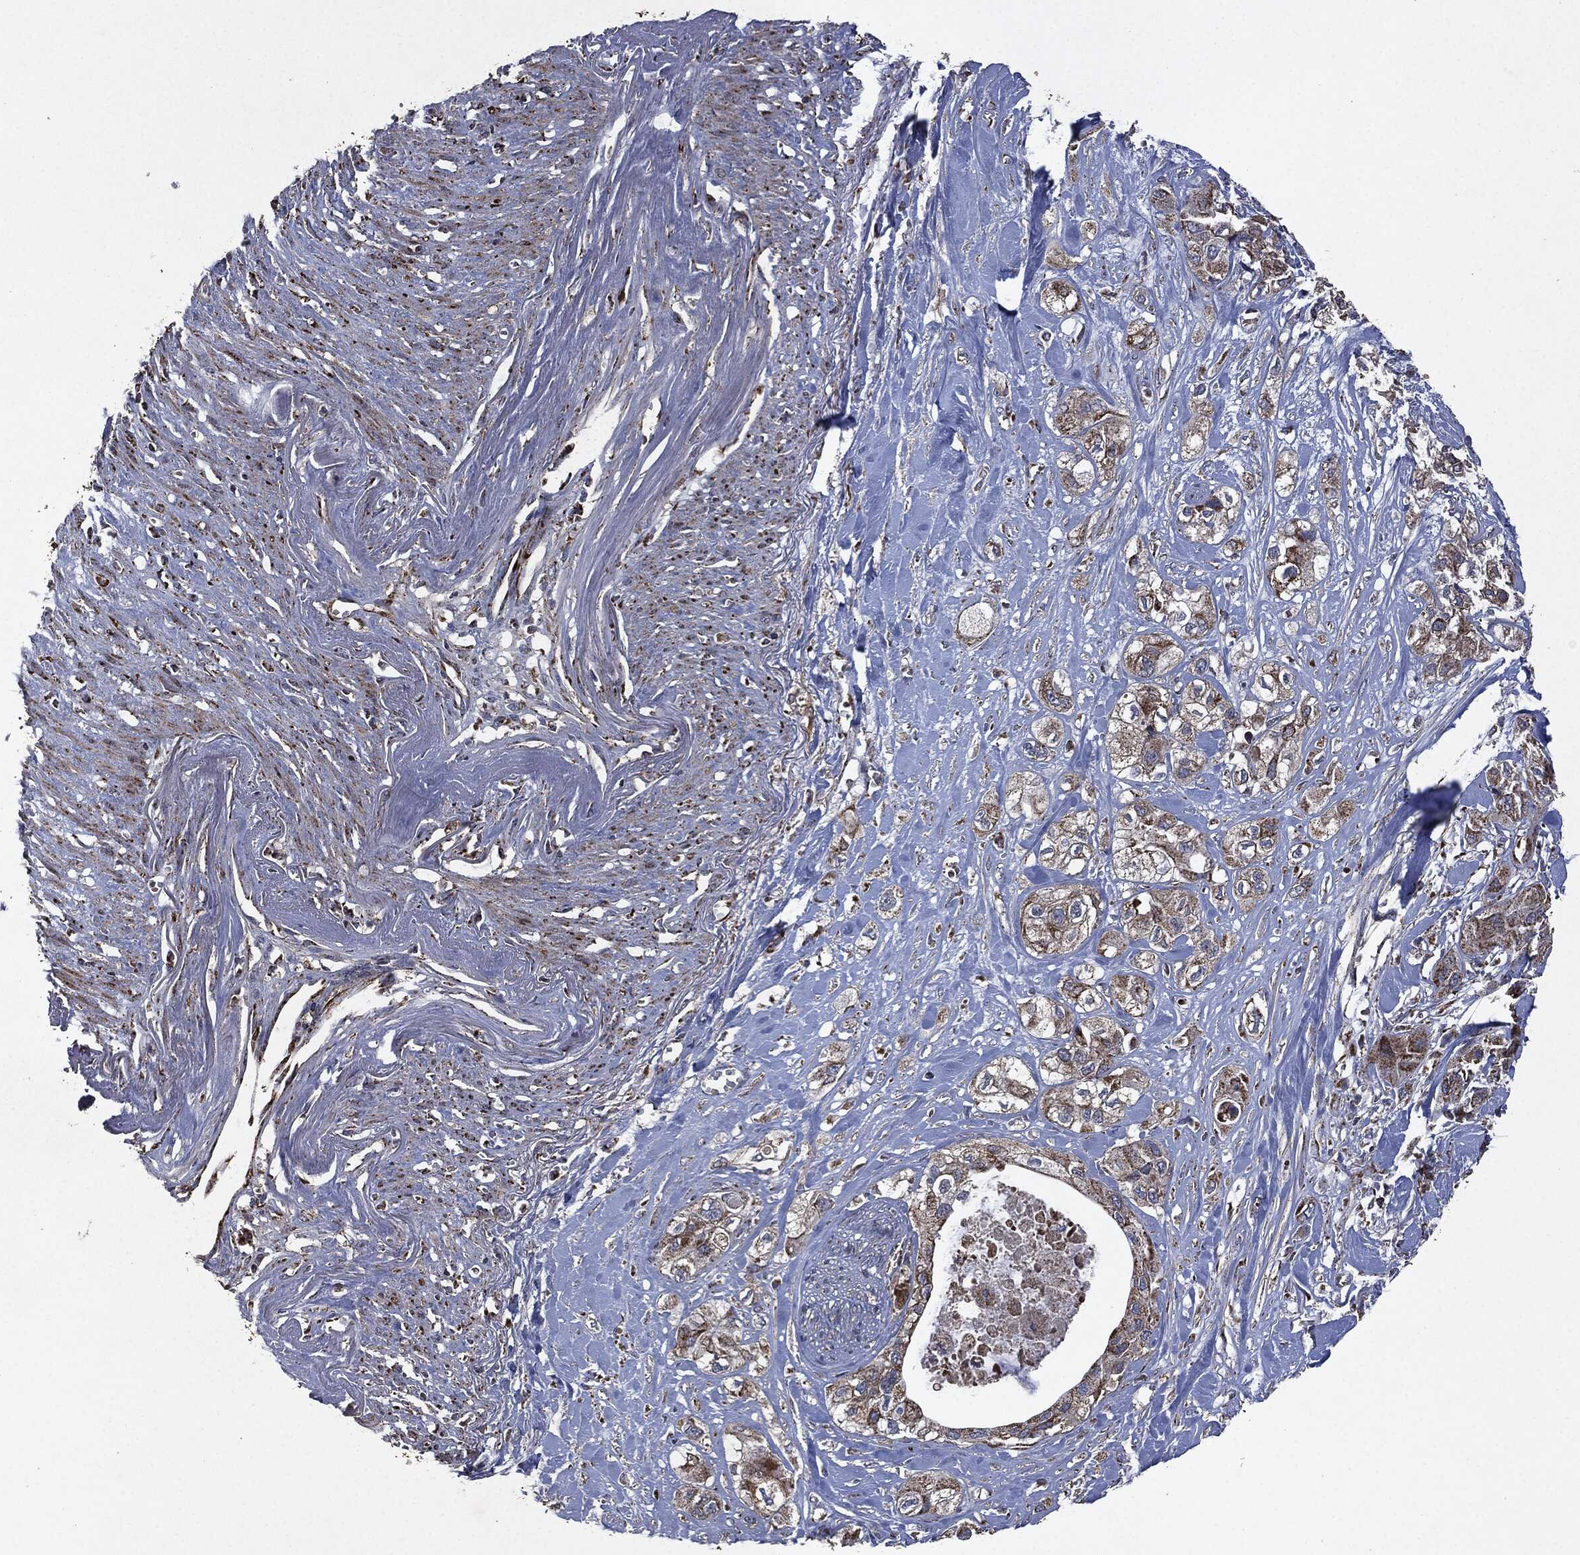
{"staining": {"intensity": "strong", "quantity": ">75%", "location": "cytoplasmic/membranous"}, "tissue": "pancreatic cancer", "cell_type": "Tumor cells", "image_type": "cancer", "snomed": [{"axis": "morphology", "description": "Adenocarcinoma, NOS"}, {"axis": "topography", "description": "Pancreas"}], "caption": "Immunohistochemistry (IHC) photomicrograph of neoplastic tissue: pancreatic cancer (adenocarcinoma) stained using immunohistochemistry reveals high levels of strong protein expression localized specifically in the cytoplasmic/membranous of tumor cells, appearing as a cytoplasmic/membranous brown color.", "gene": "RYK", "patient": {"sex": "male", "age": 72}}